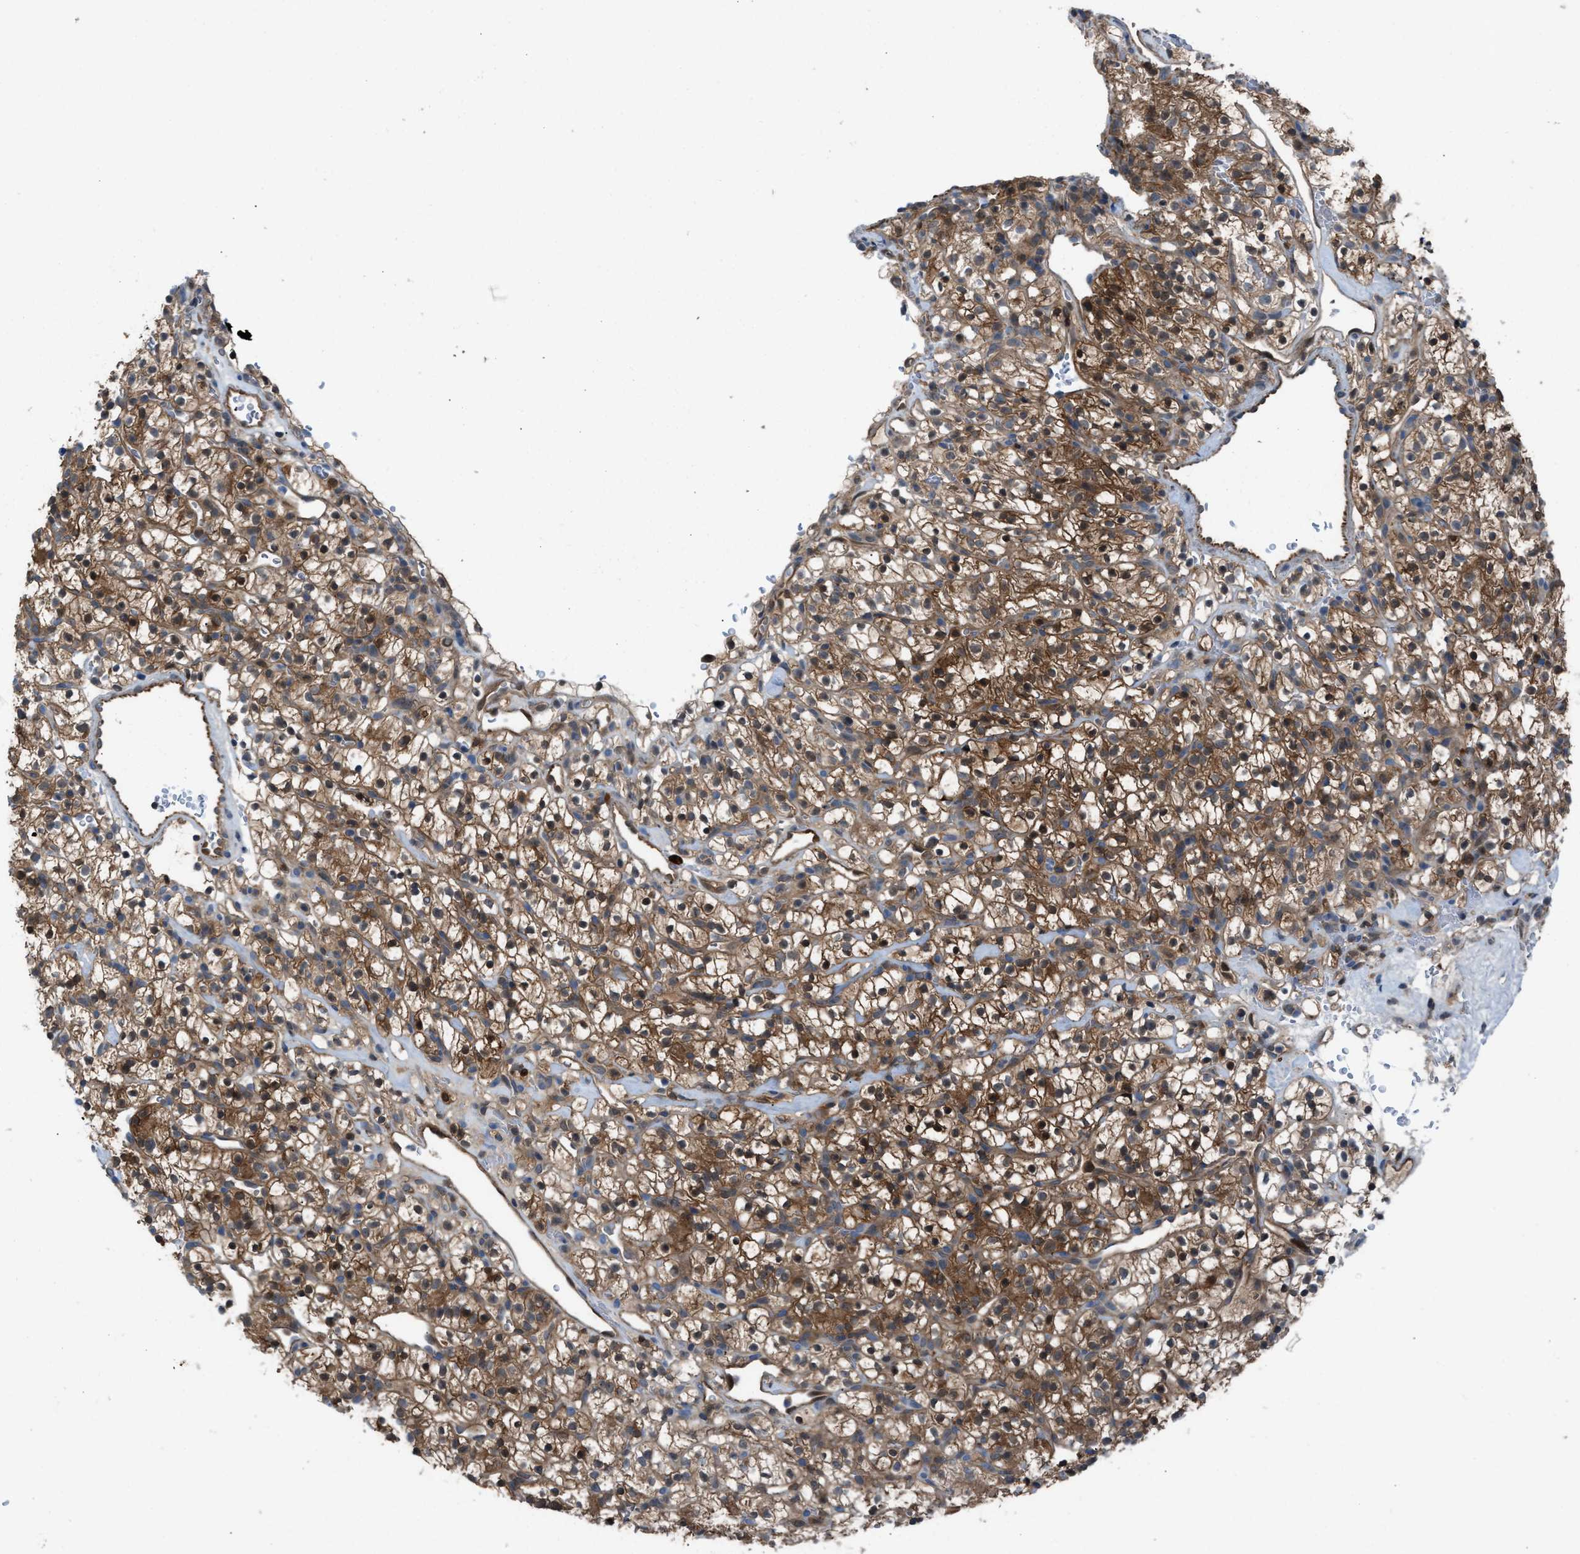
{"staining": {"intensity": "moderate", "quantity": ">75%", "location": "cytoplasmic/membranous"}, "tissue": "renal cancer", "cell_type": "Tumor cells", "image_type": "cancer", "snomed": [{"axis": "morphology", "description": "Adenocarcinoma, NOS"}, {"axis": "topography", "description": "Kidney"}], "caption": "Immunohistochemistry histopathology image of renal adenocarcinoma stained for a protein (brown), which demonstrates medium levels of moderate cytoplasmic/membranous staining in about >75% of tumor cells.", "gene": "TPK1", "patient": {"sex": "female", "age": 57}}